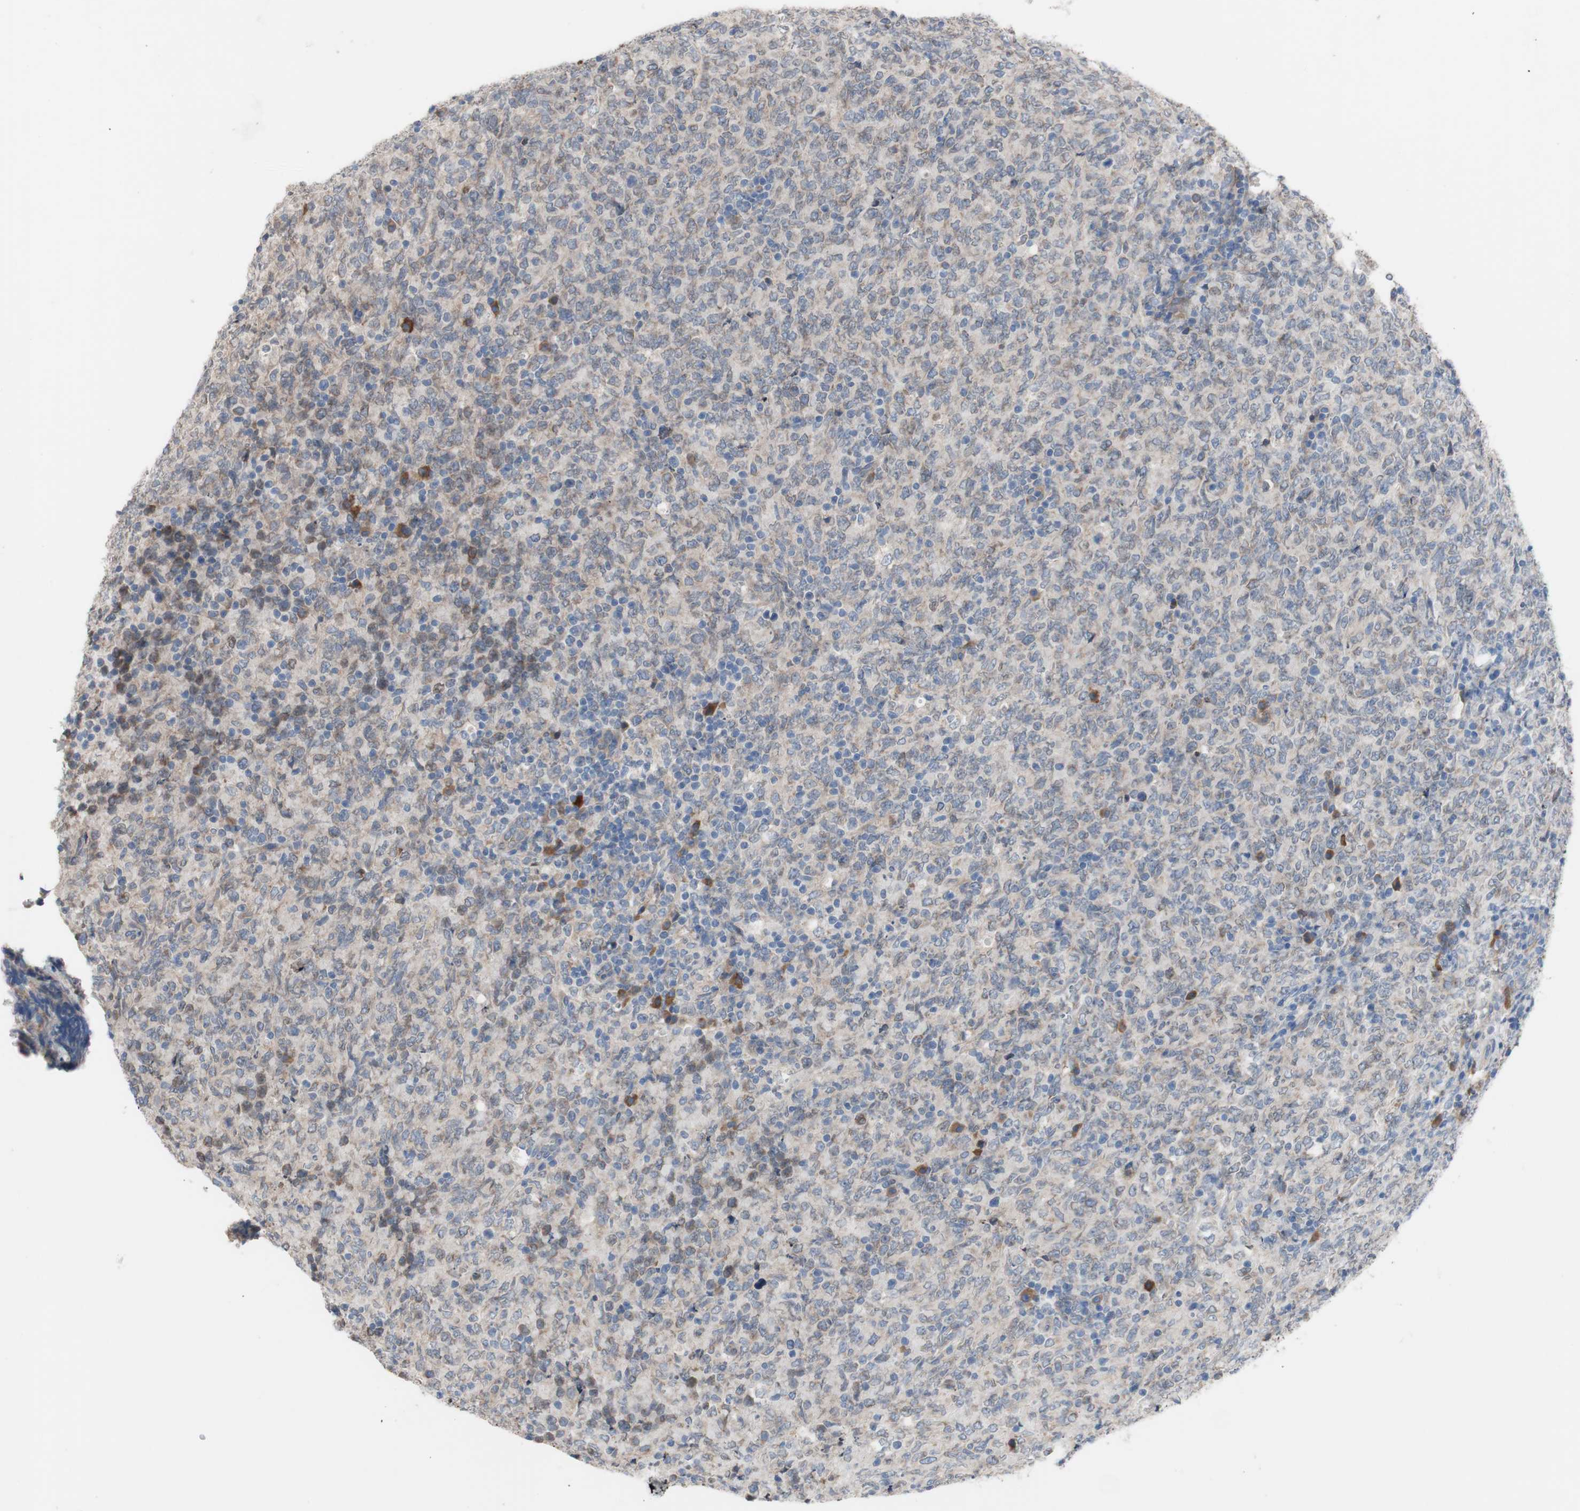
{"staining": {"intensity": "weak", "quantity": ">75%", "location": "cytoplasmic/membranous"}, "tissue": "lymphoma", "cell_type": "Tumor cells", "image_type": "cancer", "snomed": [{"axis": "morphology", "description": "Malignant lymphoma, non-Hodgkin's type, High grade"}, {"axis": "topography", "description": "Tonsil"}], "caption": "The photomicrograph shows staining of lymphoma, revealing weak cytoplasmic/membranous protein staining (brown color) within tumor cells.", "gene": "TTC14", "patient": {"sex": "female", "age": 36}}